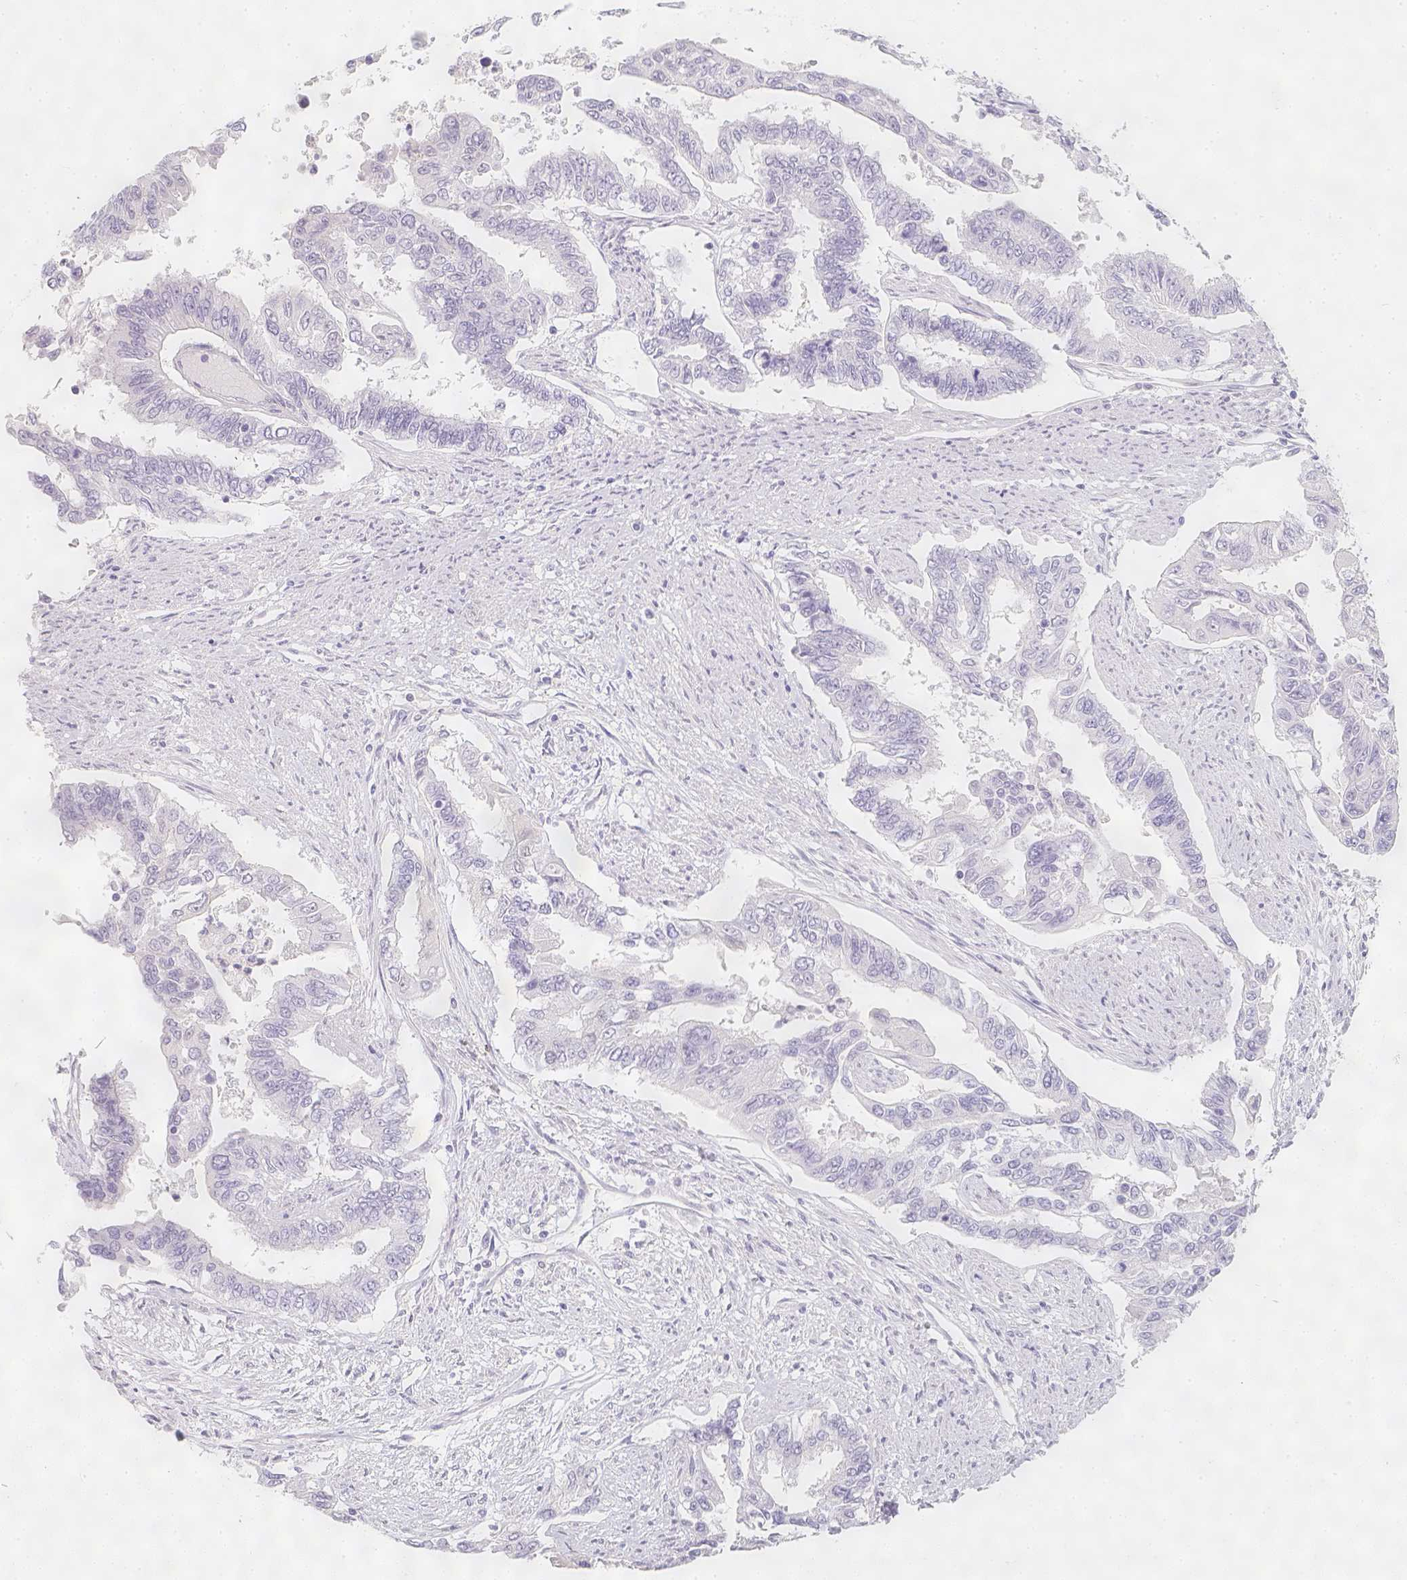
{"staining": {"intensity": "negative", "quantity": "none", "location": "none"}, "tissue": "endometrial cancer", "cell_type": "Tumor cells", "image_type": "cancer", "snomed": [{"axis": "morphology", "description": "Adenocarcinoma, NOS"}, {"axis": "topography", "description": "Uterus"}], "caption": "Adenocarcinoma (endometrial) was stained to show a protein in brown. There is no significant expression in tumor cells. (Brightfield microscopy of DAB (3,3'-diaminobenzidine) immunohistochemistry at high magnification).", "gene": "SLC18A1", "patient": {"sex": "female", "age": 59}}